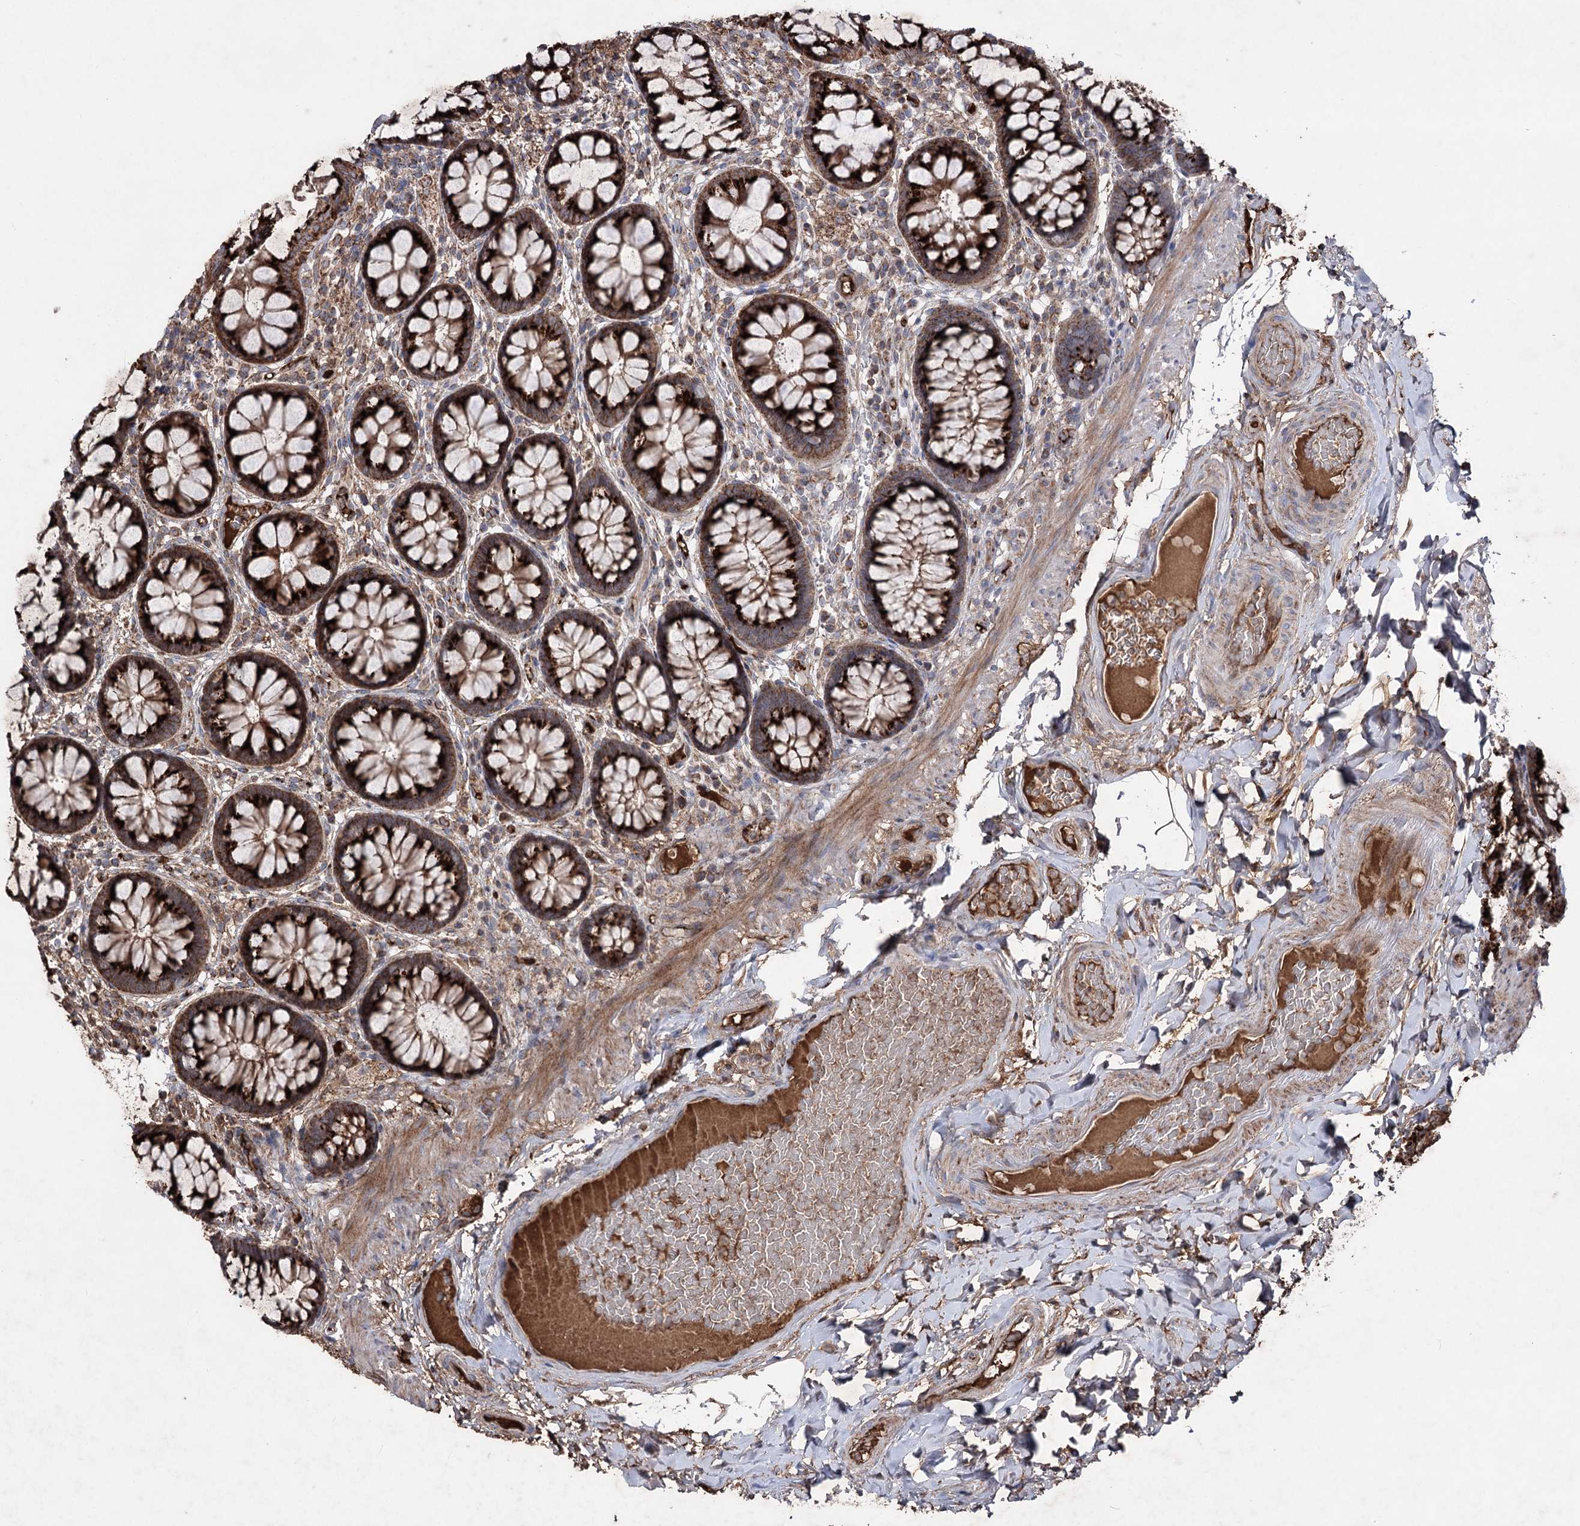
{"staining": {"intensity": "strong", "quantity": ">75%", "location": "cytoplasmic/membranous"}, "tissue": "rectum", "cell_type": "Glandular cells", "image_type": "normal", "snomed": [{"axis": "morphology", "description": "Normal tissue, NOS"}, {"axis": "topography", "description": "Rectum"}], "caption": "Brown immunohistochemical staining in normal rectum reveals strong cytoplasmic/membranous staining in approximately >75% of glandular cells.", "gene": "ARHGAP20", "patient": {"sex": "male", "age": 83}}